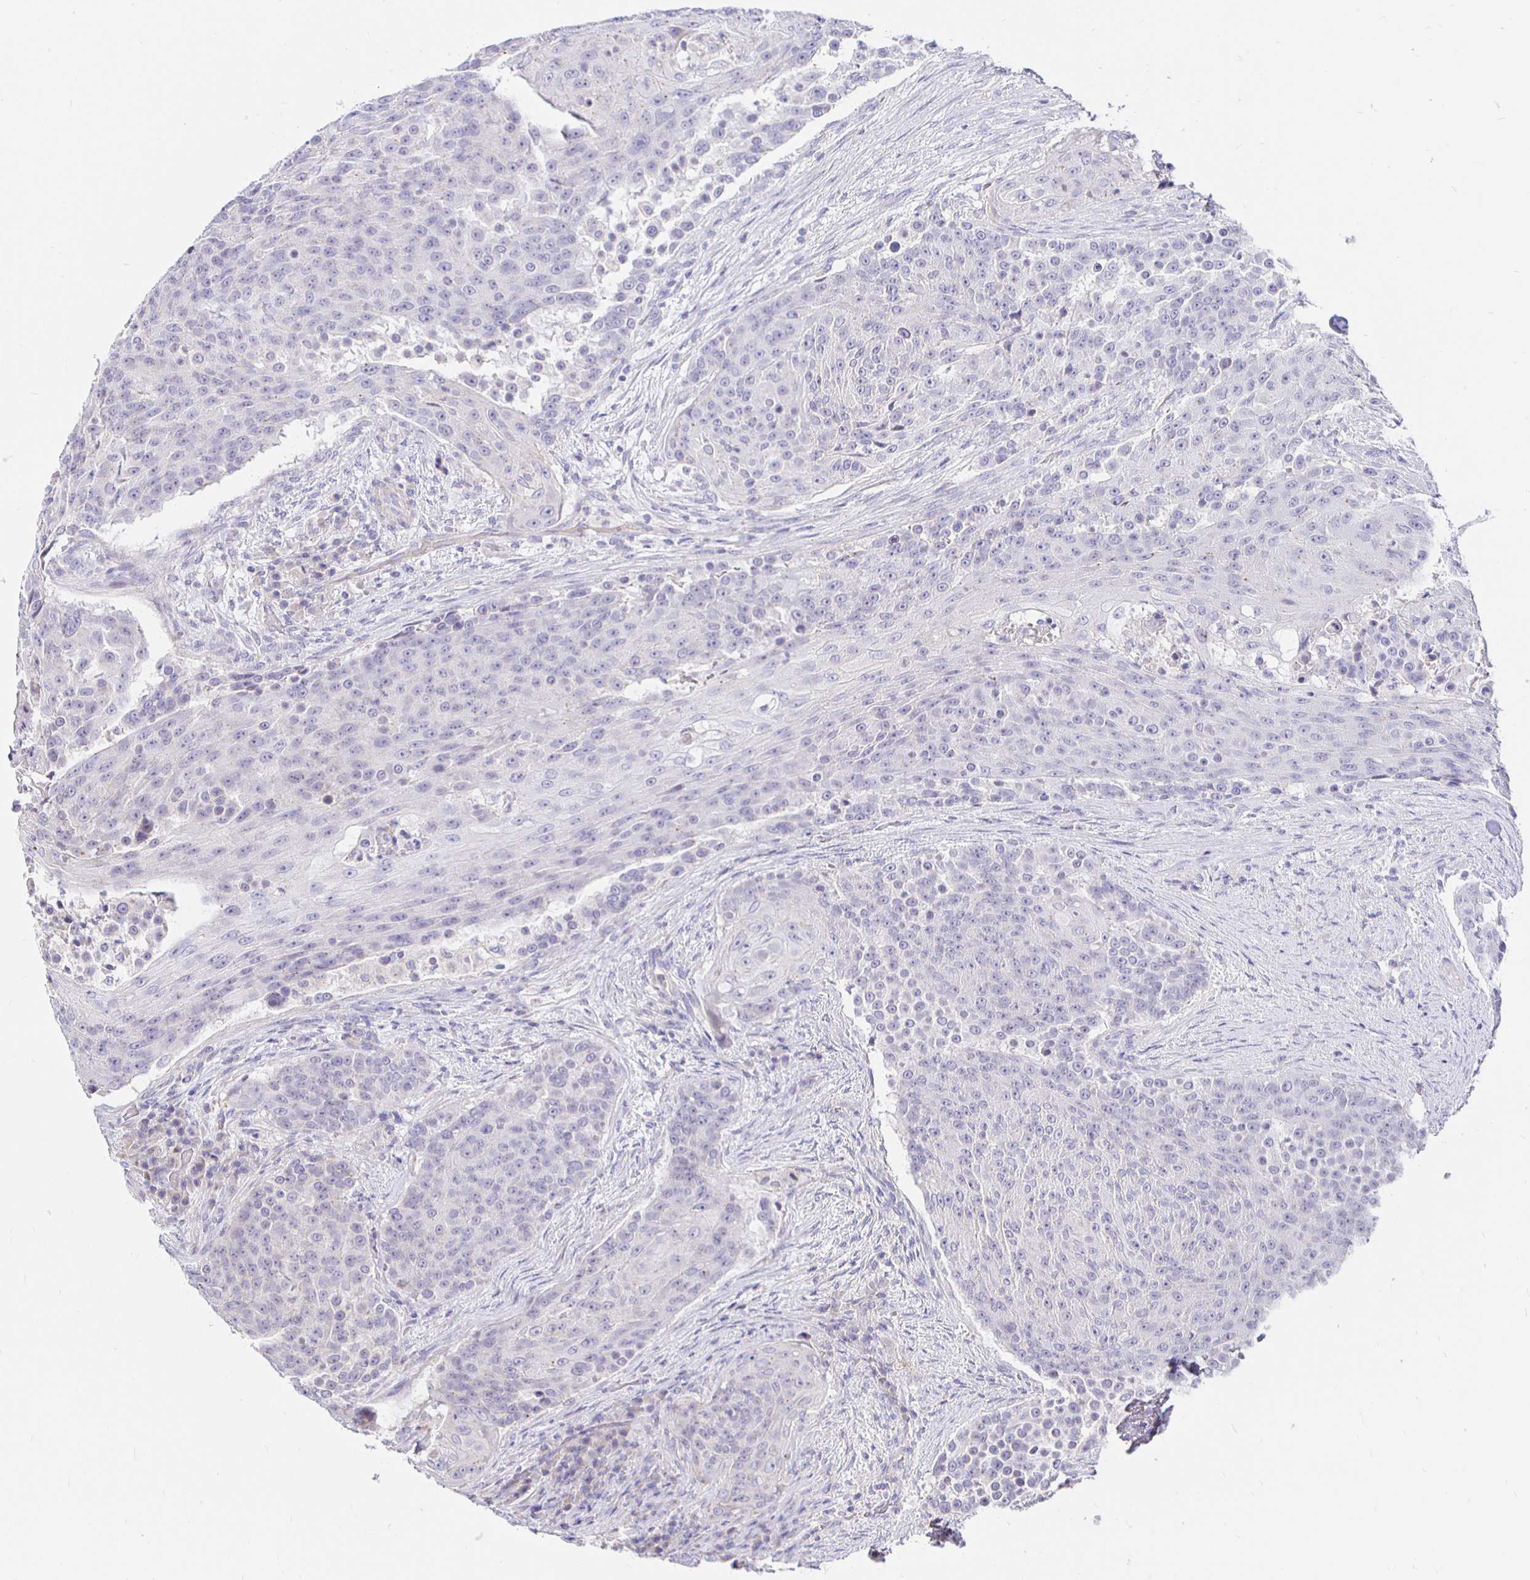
{"staining": {"intensity": "negative", "quantity": "none", "location": "none"}, "tissue": "urothelial cancer", "cell_type": "Tumor cells", "image_type": "cancer", "snomed": [{"axis": "morphology", "description": "Urothelial carcinoma, High grade"}, {"axis": "topography", "description": "Urinary bladder"}], "caption": "High magnification brightfield microscopy of urothelial cancer stained with DAB (brown) and counterstained with hematoxylin (blue): tumor cells show no significant expression. (Brightfield microscopy of DAB (3,3'-diaminobenzidine) immunohistochemistry (IHC) at high magnification).", "gene": "NECAB1", "patient": {"sex": "female", "age": 63}}